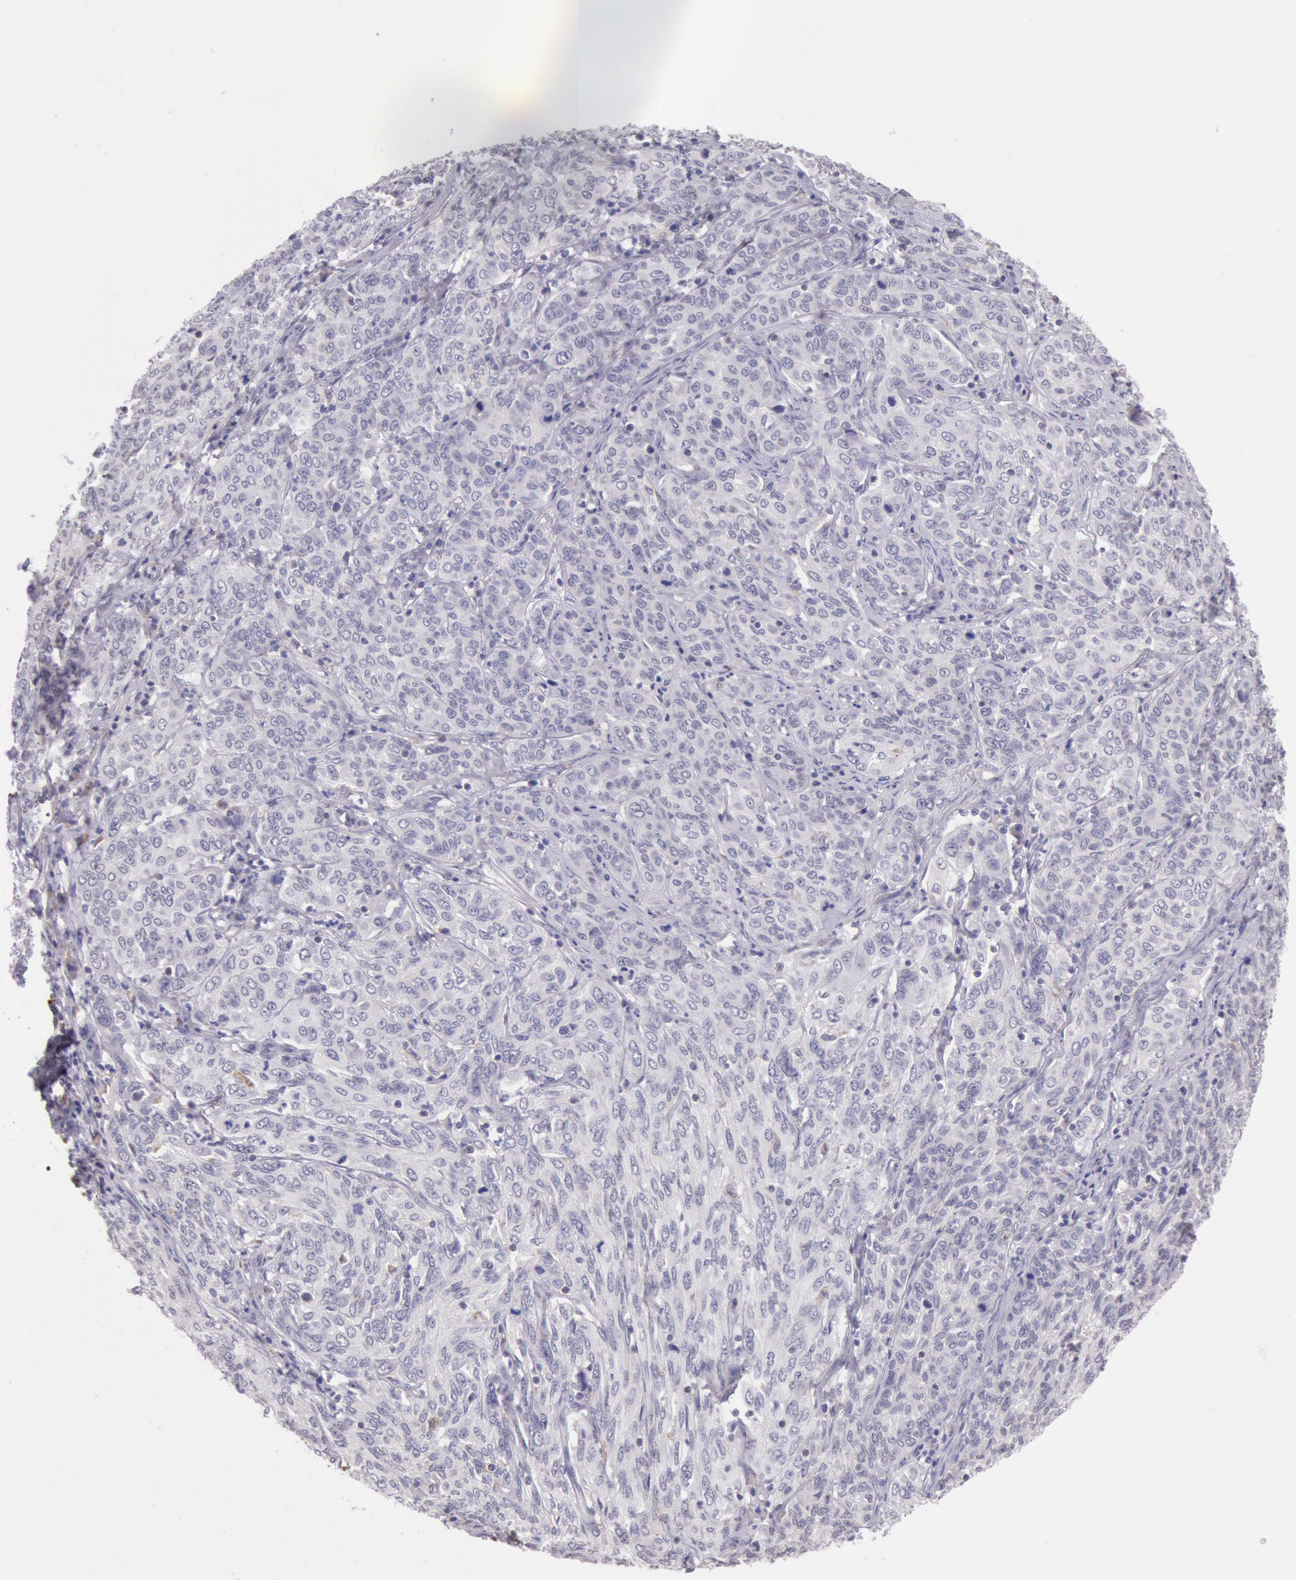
{"staining": {"intensity": "weak", "quantity": "<25%", "location": "cytoplasmic/membranous"}, "tissue": "cervical cancer", "cell_type": "Tumor cells", "image_type": "cancer", "snomed": [{"axis": "morphology", "description": "Squamous cell carcinoma, NOS"}, {"axis": "topography", "description": "Cervix"}], "caption": "Immunohistochemistry (IHC) of human cervical squamous cell carcinoma displays no expression in tumor cells.", "gene": "FRMD6", "patient": {"sex": "female", "age": 38}}